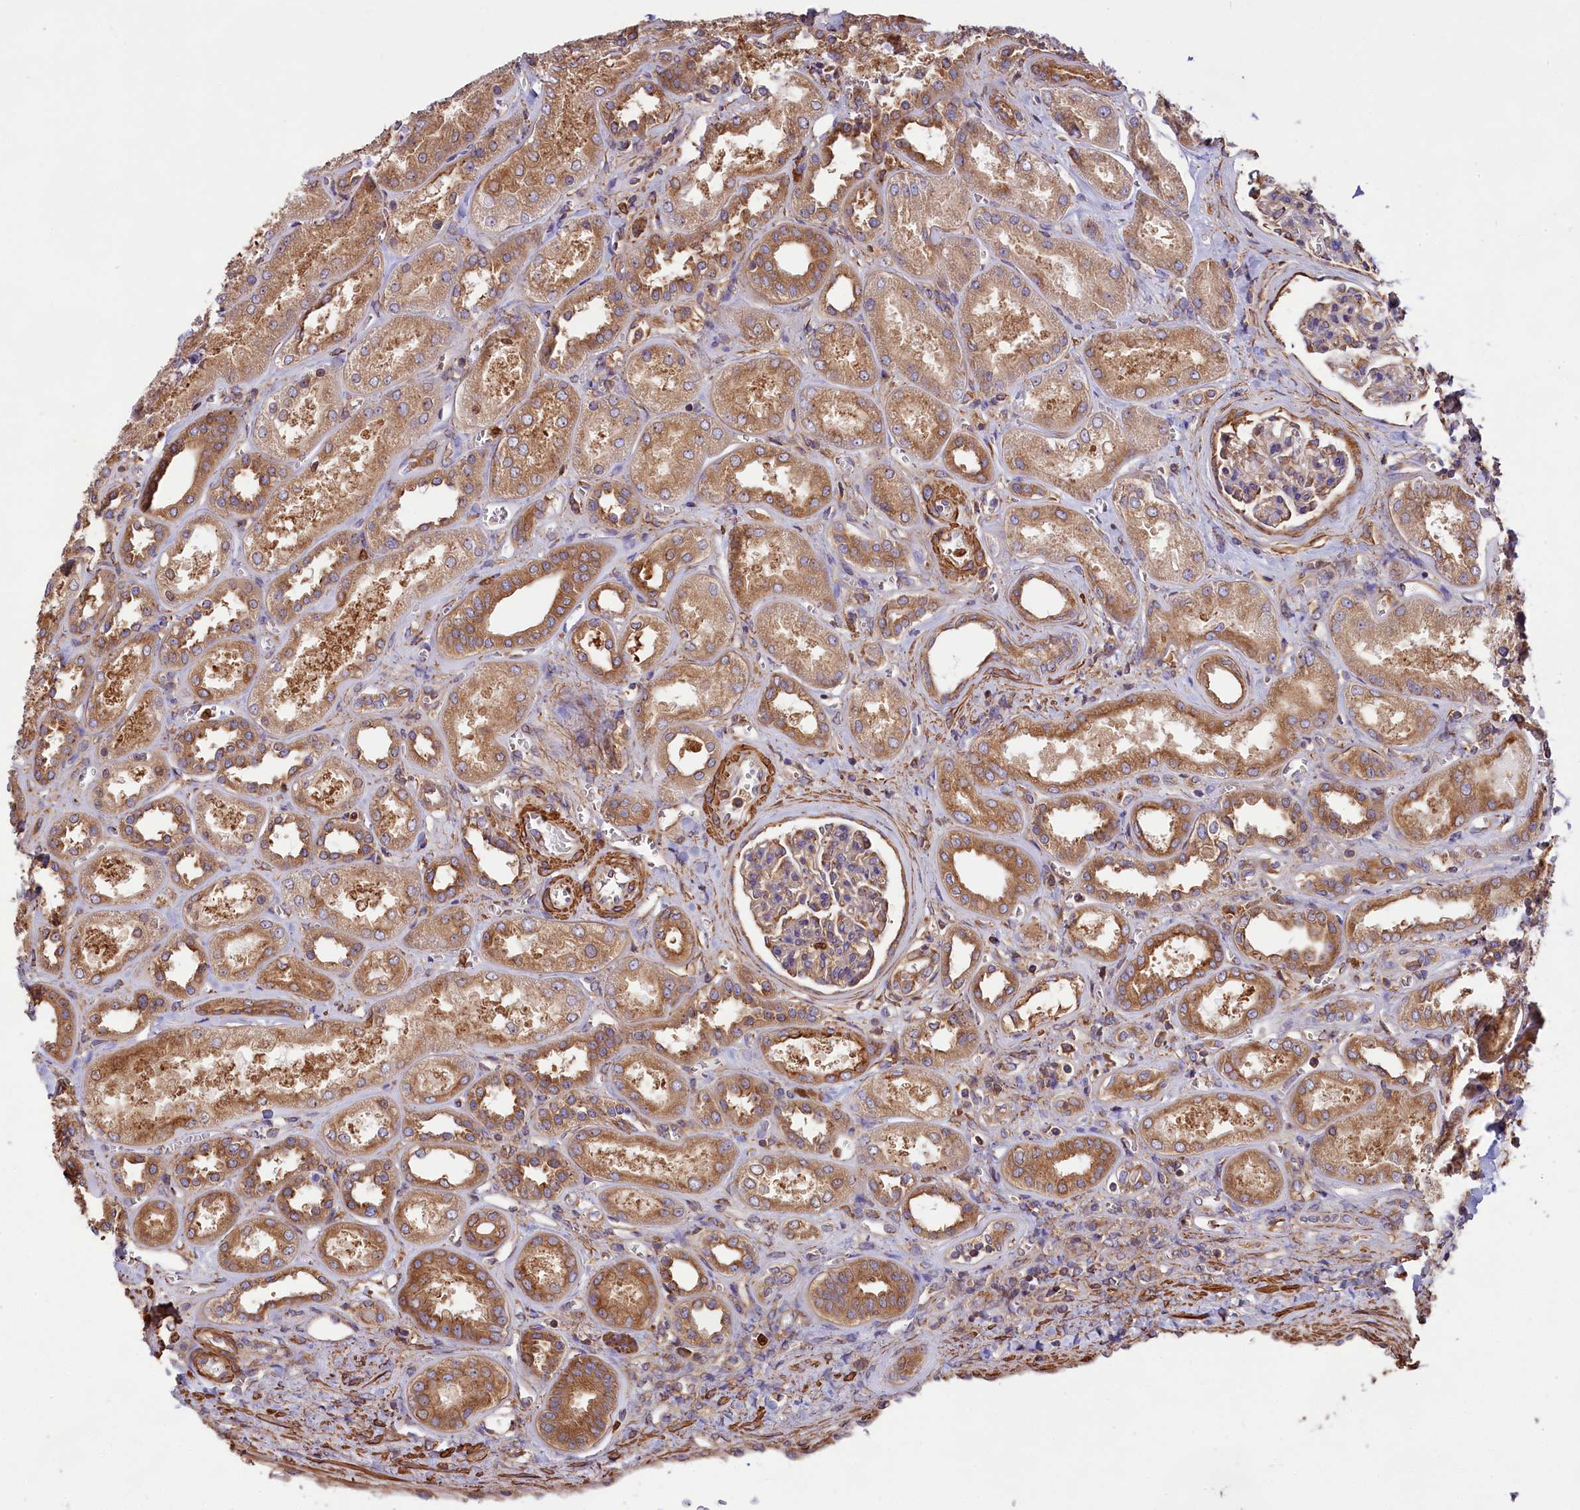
{"staining": {"intensity": "moderate", "quantity": "25%-75%", "location": "cytoplasmic/membranous"}, "tissue": "kidney", "cell_type": "Cells in glomeruli", "image_type": "normal", "snomed": [{"axis": "morphology", "description": "Normal tissue, NOS"}, {"axis": "morphology", "description": "Adenocarcinoma, NOS"}, {"axis": "topography", "description": "Kidney"}], "caption": "This photomicrograph shows immunohistochemistry staining of unremarkable kidney, with medium moderate cytoplasmic/membranous staining in about 25%-75% of cells in glomeruli.", "gene": "GYS1", "patient": {"sex": "female", "age": 68}}